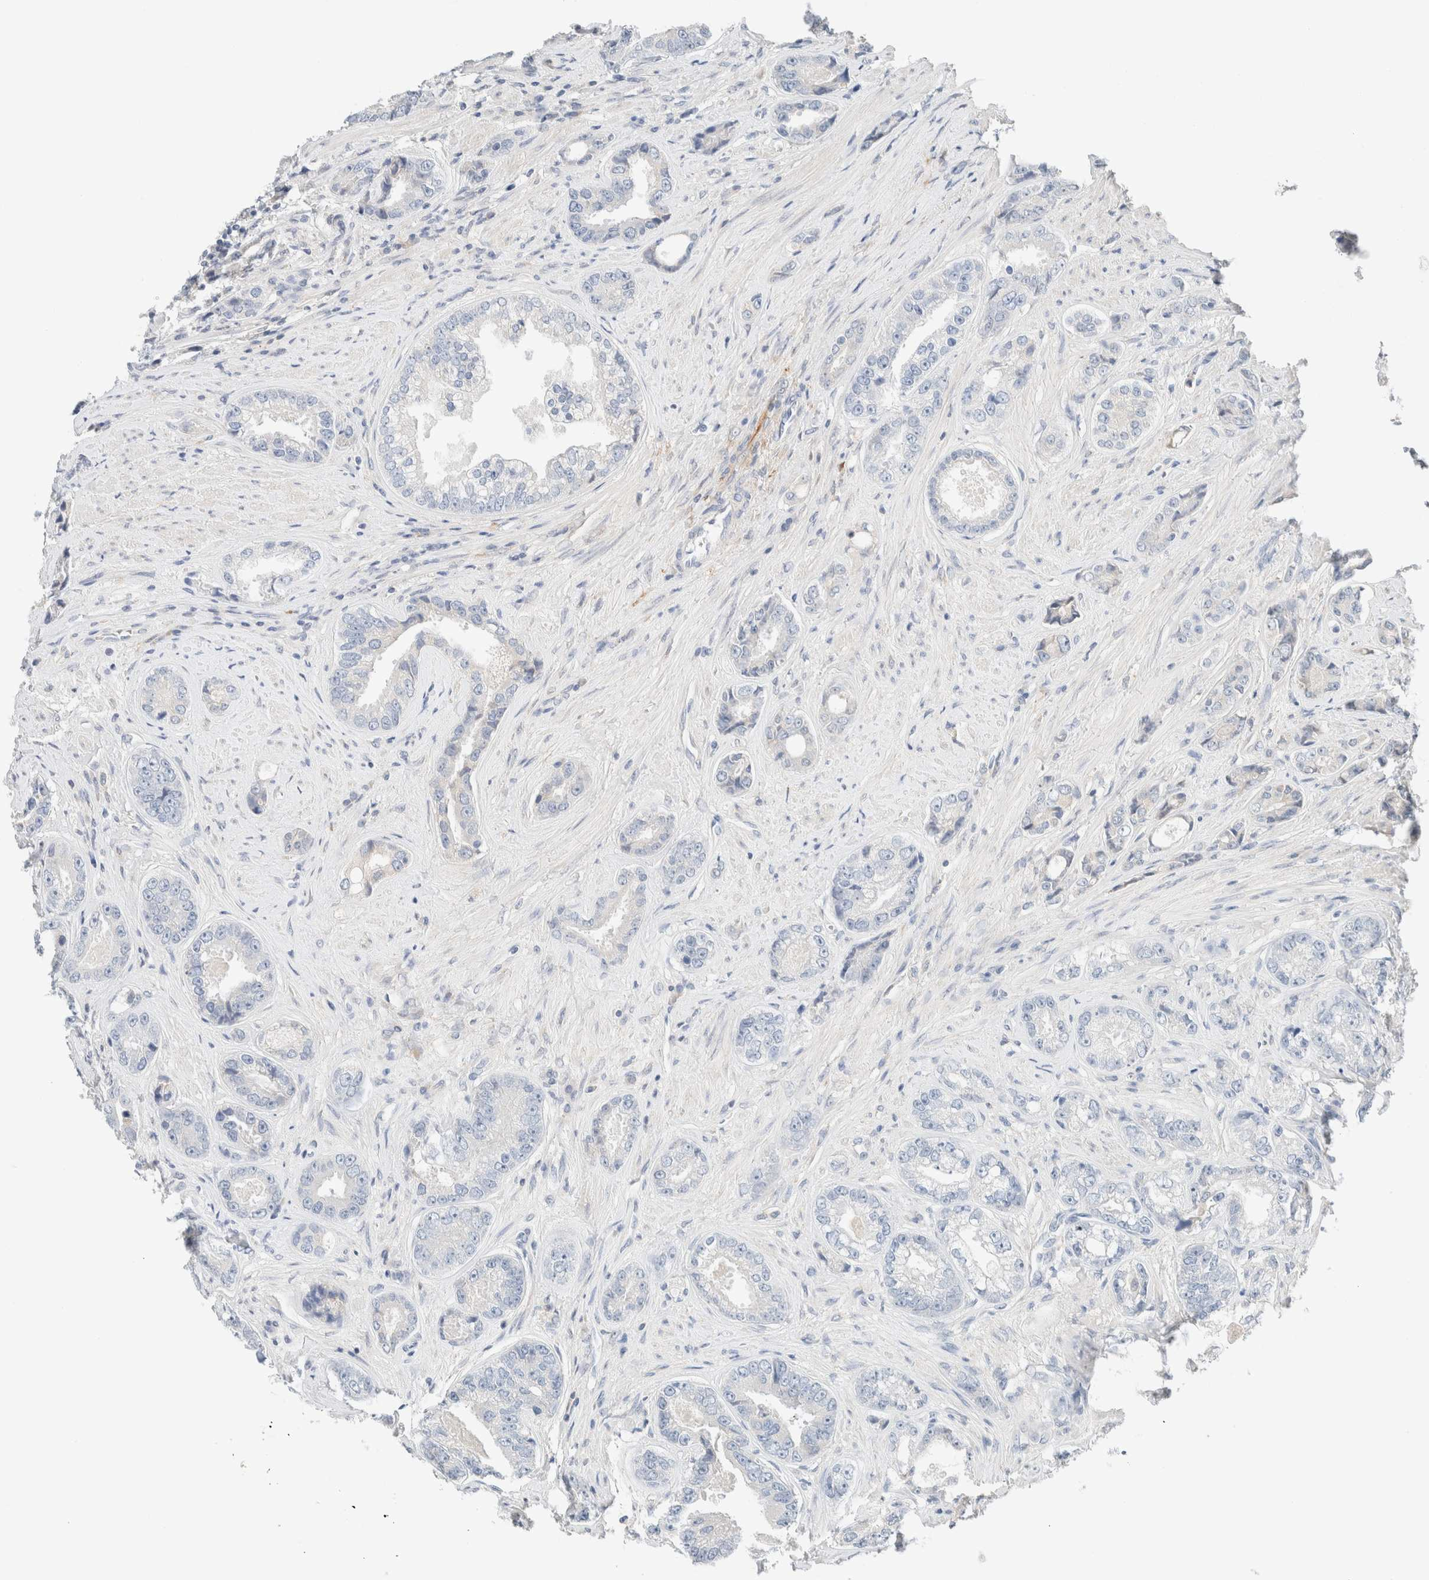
{"staining": {"intensity": "negative", "quantity": "none", "location": "none"}, "tissue": "prostate cancer", "cell_type": "Tumor cells", "image_type": "cancer", "snomed": [{"axis": "morphology", "description": "Adenocarcinoma, High grade"}, {"axis": "topography", "description": "Prostate"}], "caption": "Tumor cells show no significant protein expression in prostate cancer (high-grade adenocarcinoma). (DAB IHC visualized using brightfield microscopy, high magnification).", "gene": "PCM1", "patient": {"sex": "male", "age": 61}}